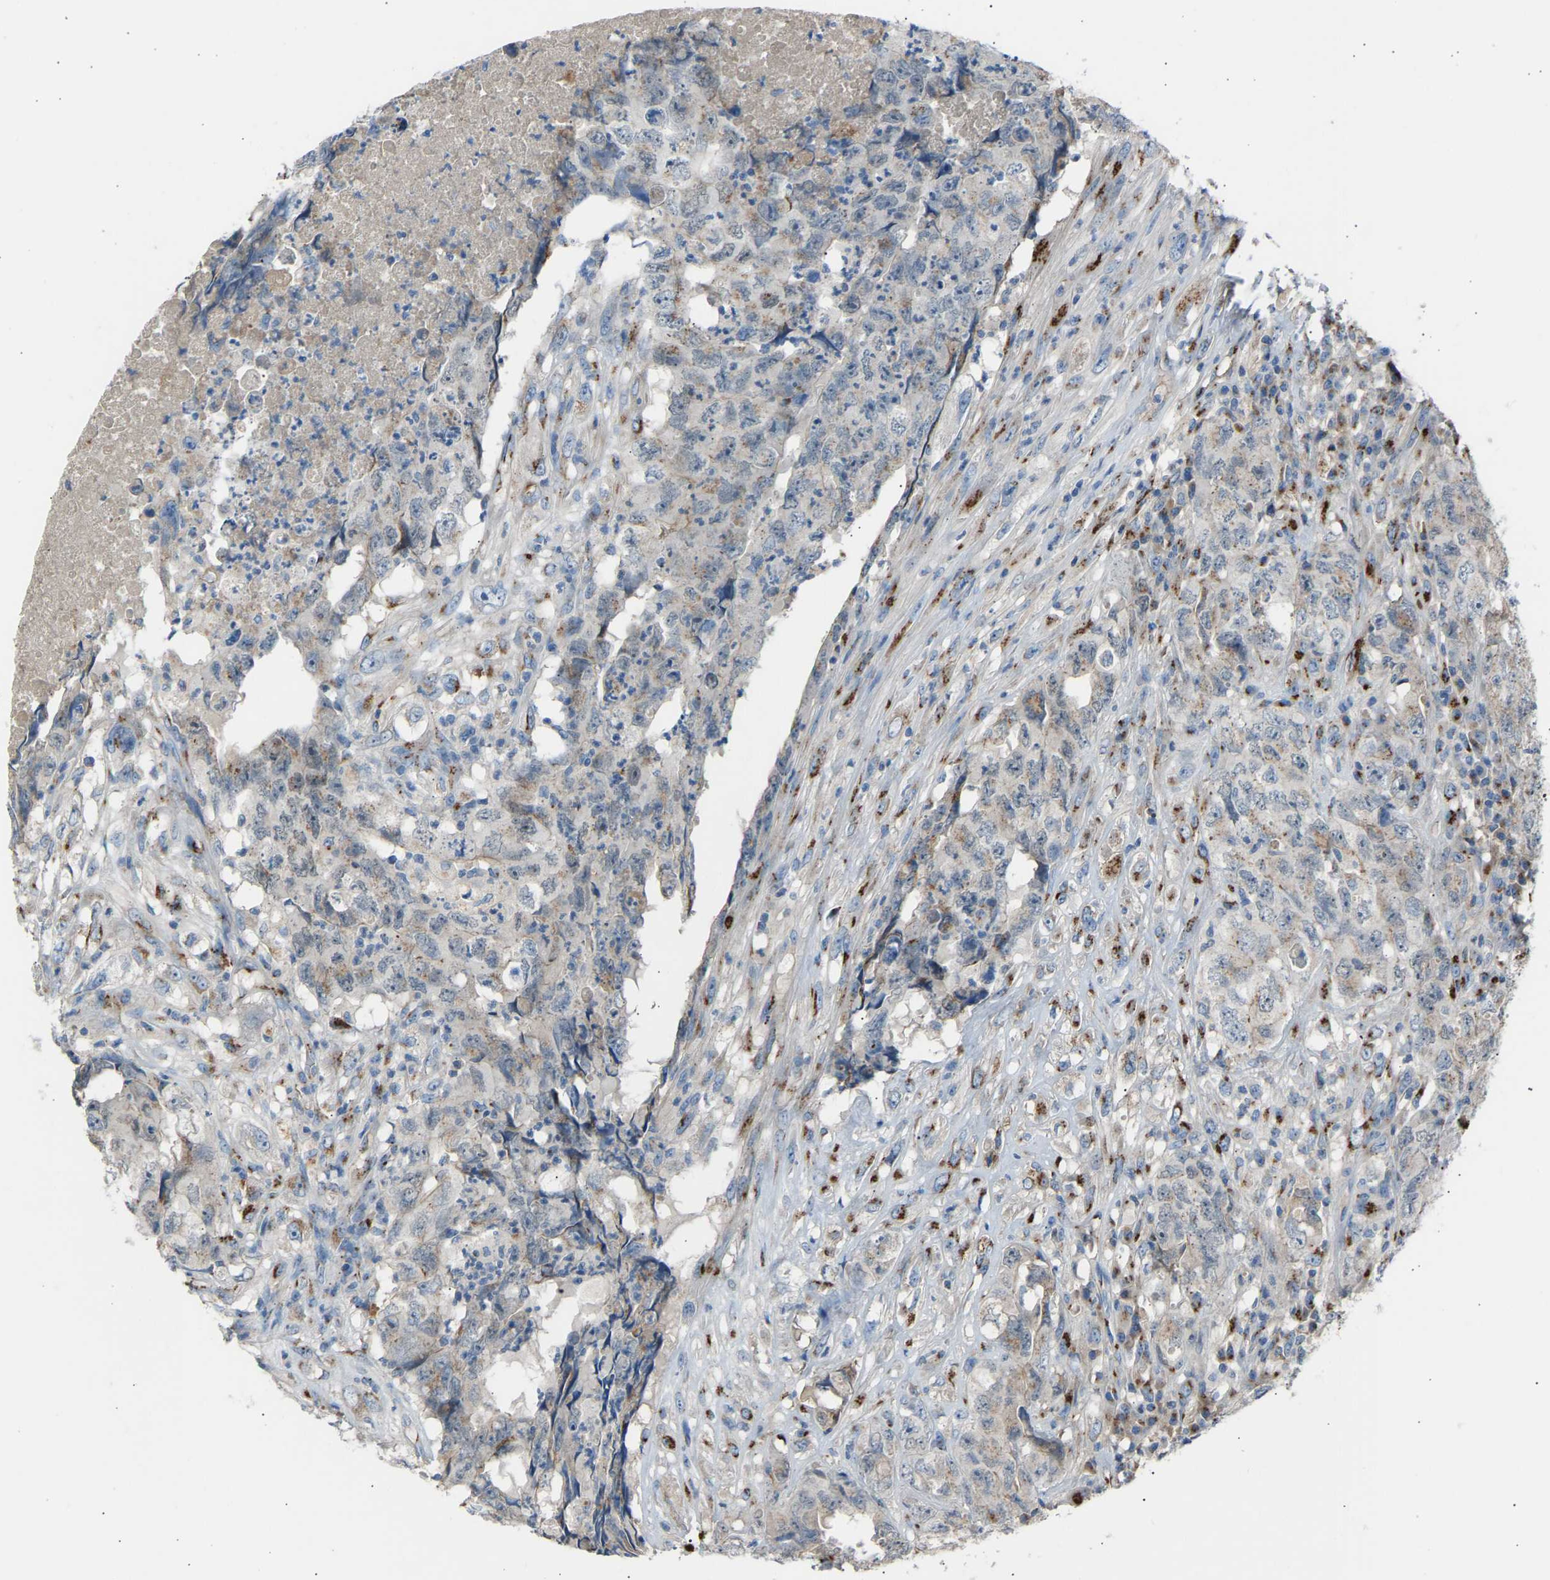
{"staining": {"intensity": "weak", "quantity": "25%-75%", "location": "cytoplasmic/membranous"}, "tissue": "testis cancer", "cell_type": "Tumor cells", "image_type": "cancer", "snomed": [{"axis": "morphology", "description": "Carcinoma, Embryonal, NOS"}, {"axis": "topography", "description": "Testis"}], "caption": "Weak cytoplasmic/membranous positivity is appreciated in approximately 25%-75% of tumor cells in testis embryonal carcinoma. (brown staining indicates protein expression, while blue staining denotes nuclei).", "gene": "CYREN", "patient": {"sex": "male", "age": 32}}